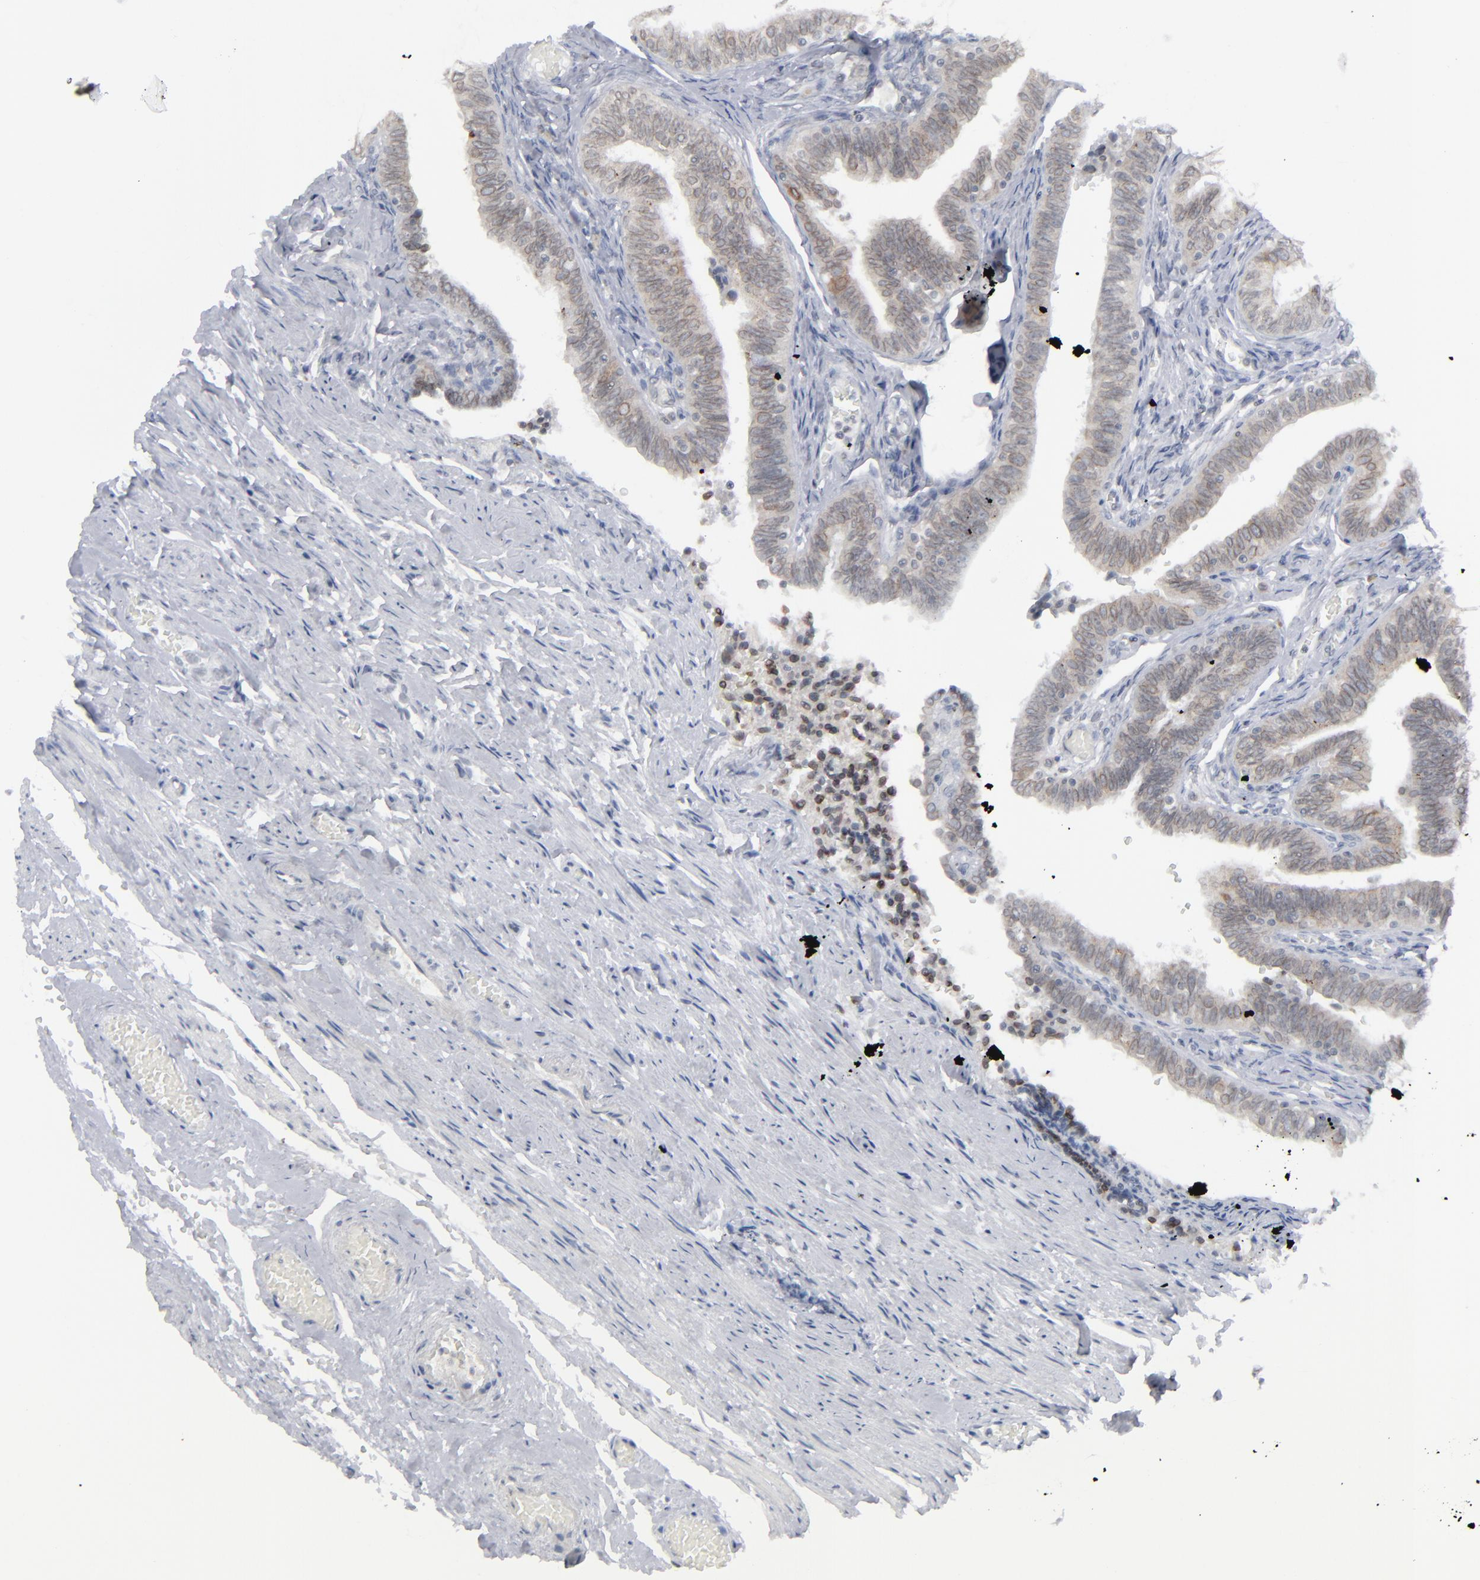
{"staining": {"intensity": "weak", "quantity": "25%-75%", "location": "cytoplasmic/membranous,nuclear"}, "tissue": "fallopian tube", "cell_type": "Glandular cells", "image_type": "normal", "snomed": [{"axis": "morphology", "description": "Normal tissue, NOS"}, {"axis": "topography", "description": "Fallopian tube"}, {"axis": "topography", "description": "Ovary"}], "caption": "Immunohistochemical staining of unremarkable fallopian tube shows 25%-75% levels of weak cytoplasmic/membranous,nuclear protein staining in approximately 25%-75% of glandular cells.", "gene": "NUP88", "patient": {"sex": "female", "age": 69}}